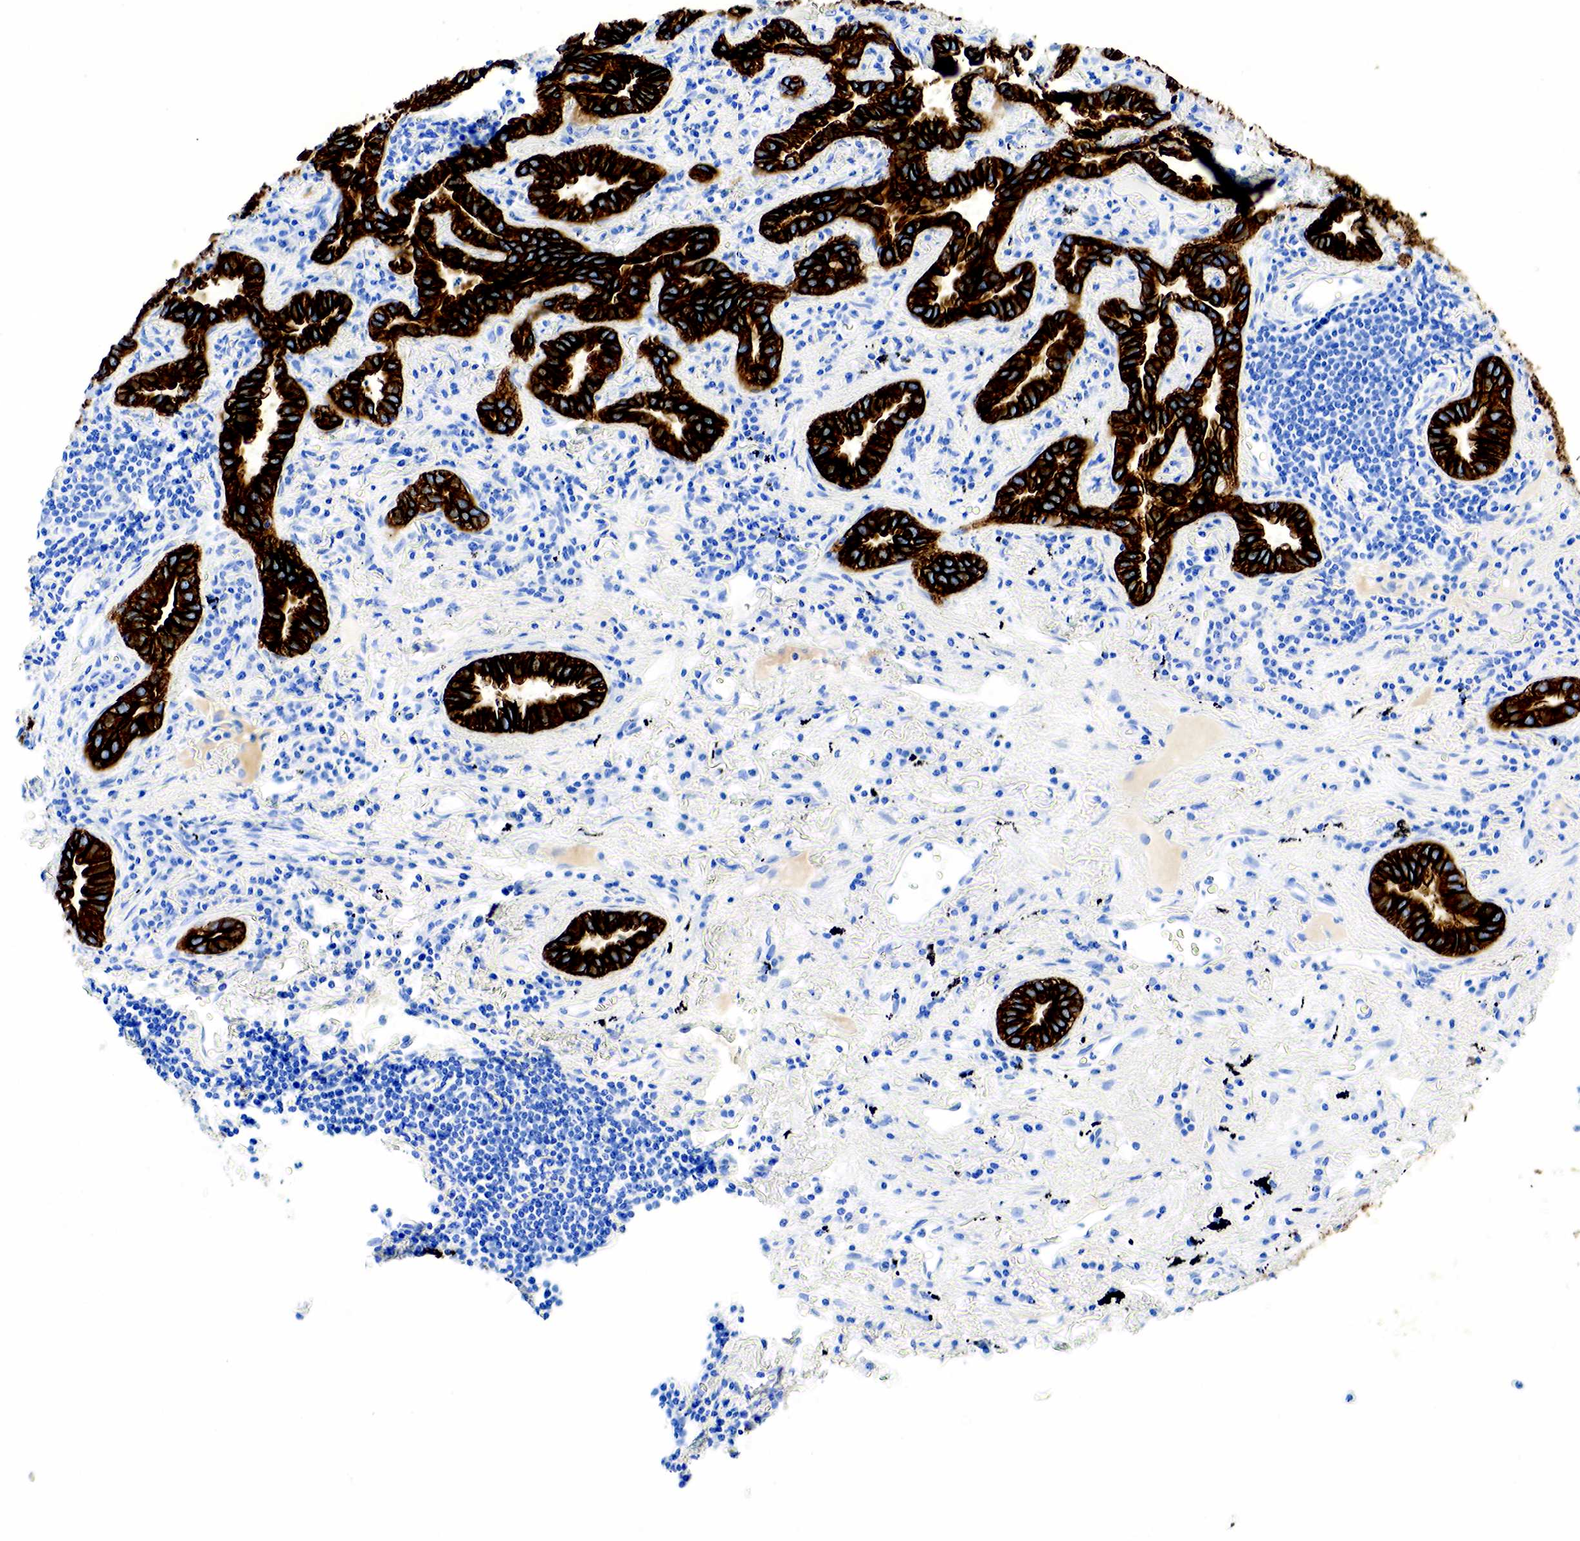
{"staining": {"intensity": "strong", "quantity": ">75%", "location": "cytoplasmic/membranous"}, "tissue": "lung cancer", "cell_type": "Tumor cells", "image_type": "cancer", "snomed": [{"axis": "morphology", "description": "Adenocarcinoma, NOS"}, {"axis": "topography", "description": "Lung"}], "caption": "IHC (DAB) staining of adenocarcinoma (lung) demonstrates strong cytoplasmic/membranous protein expression in about >75% of tumor cells. The protein is shown in brown color, while the nuclei are stained blue.", "gene": "KRT7", "patient": {"sex": "female", "age": 50}}